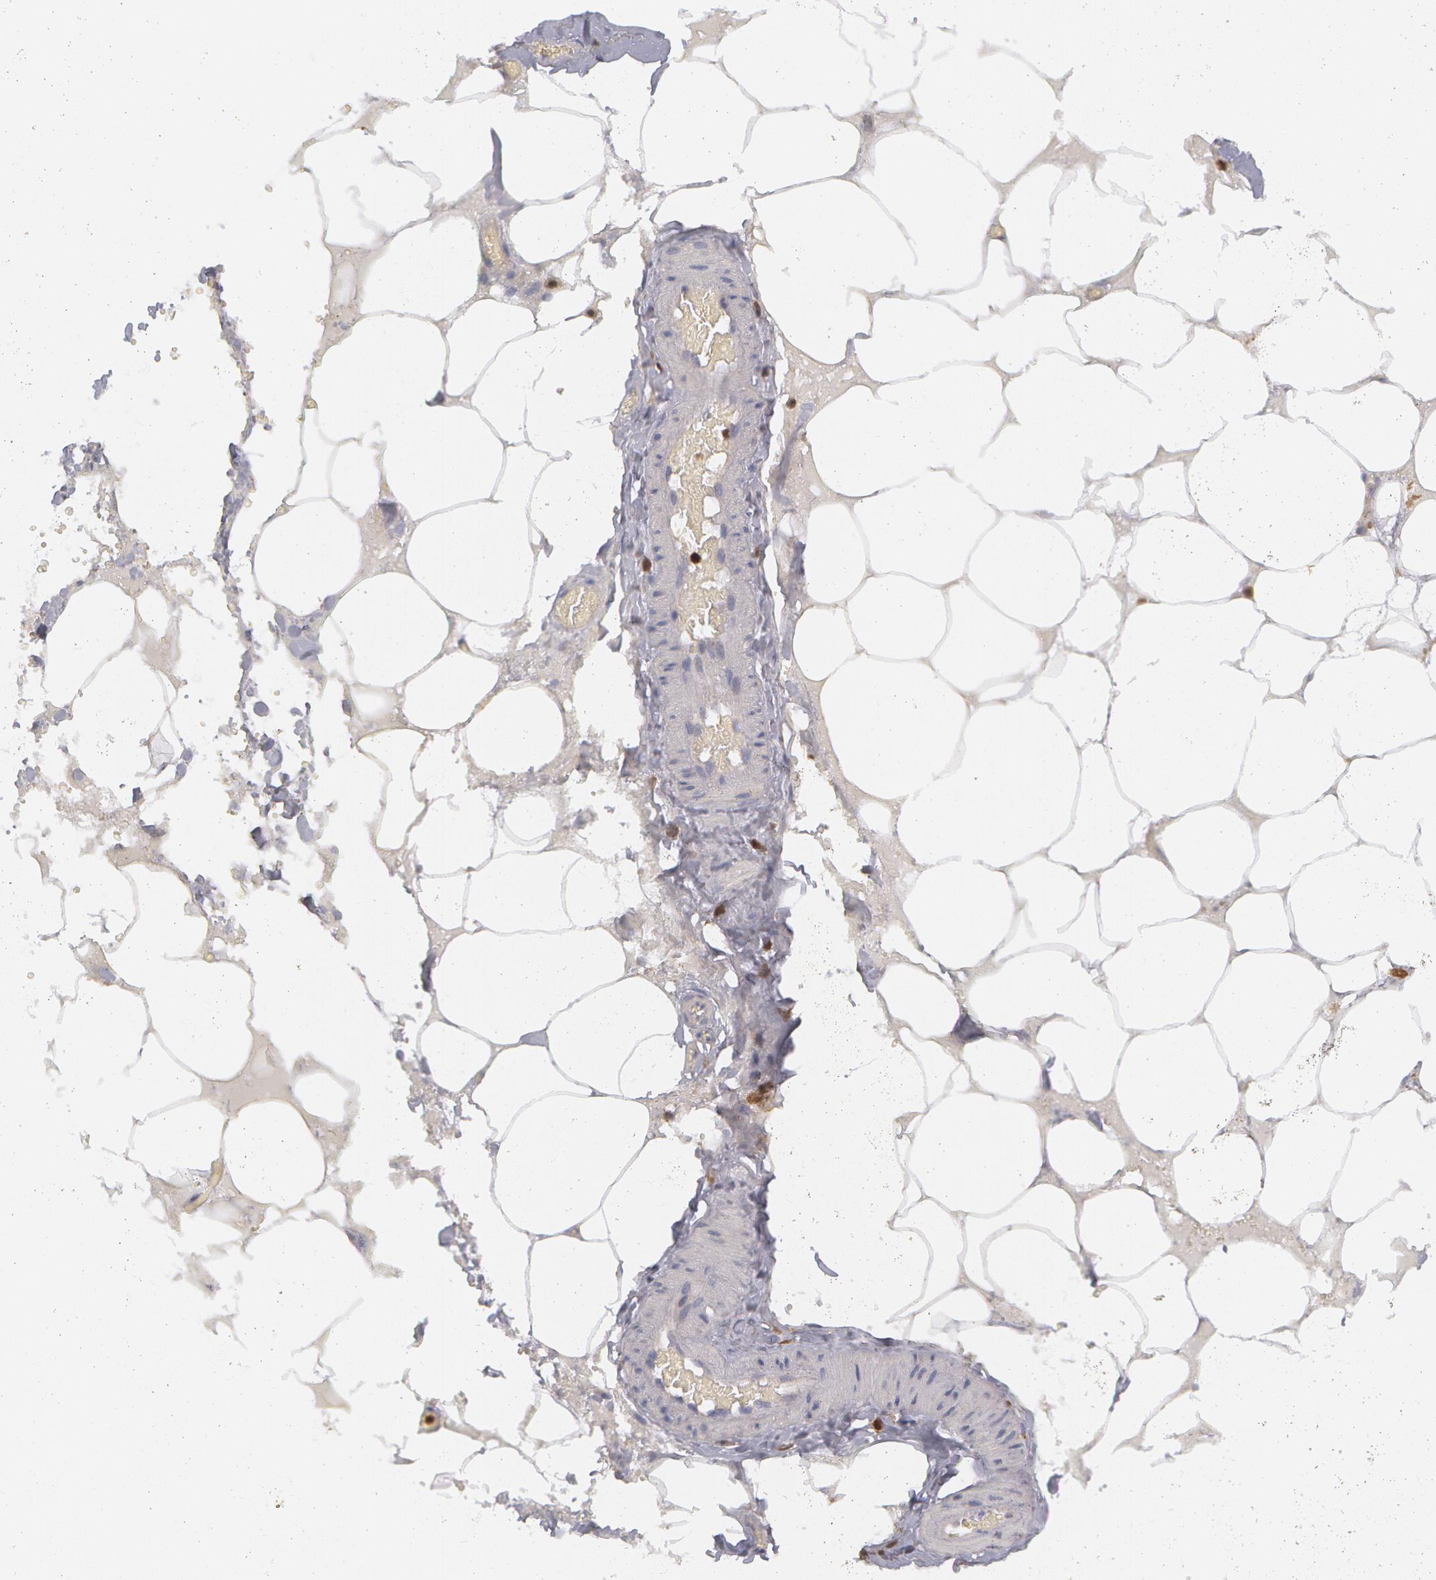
{"staining": {"intensity": "negative", "quantity": "none", "location": "none"}, "tissue": "smooth muscle", "cell_type": "Smooth muscle cells", "image_type": "normal", "snomed": [{"axis": "morphology", "description": "Normal tissue, NOS"}, {"axis": "topography", "description": "Uterus"}], "caption": "This is a photomicrograph of immunohistochemistry (IHC) staining of unremarkable smooth muscle, which shows no positivity in smooth muscle cells.", "gene": "SYK", "patient": {"sex": "female", "age": 56}}